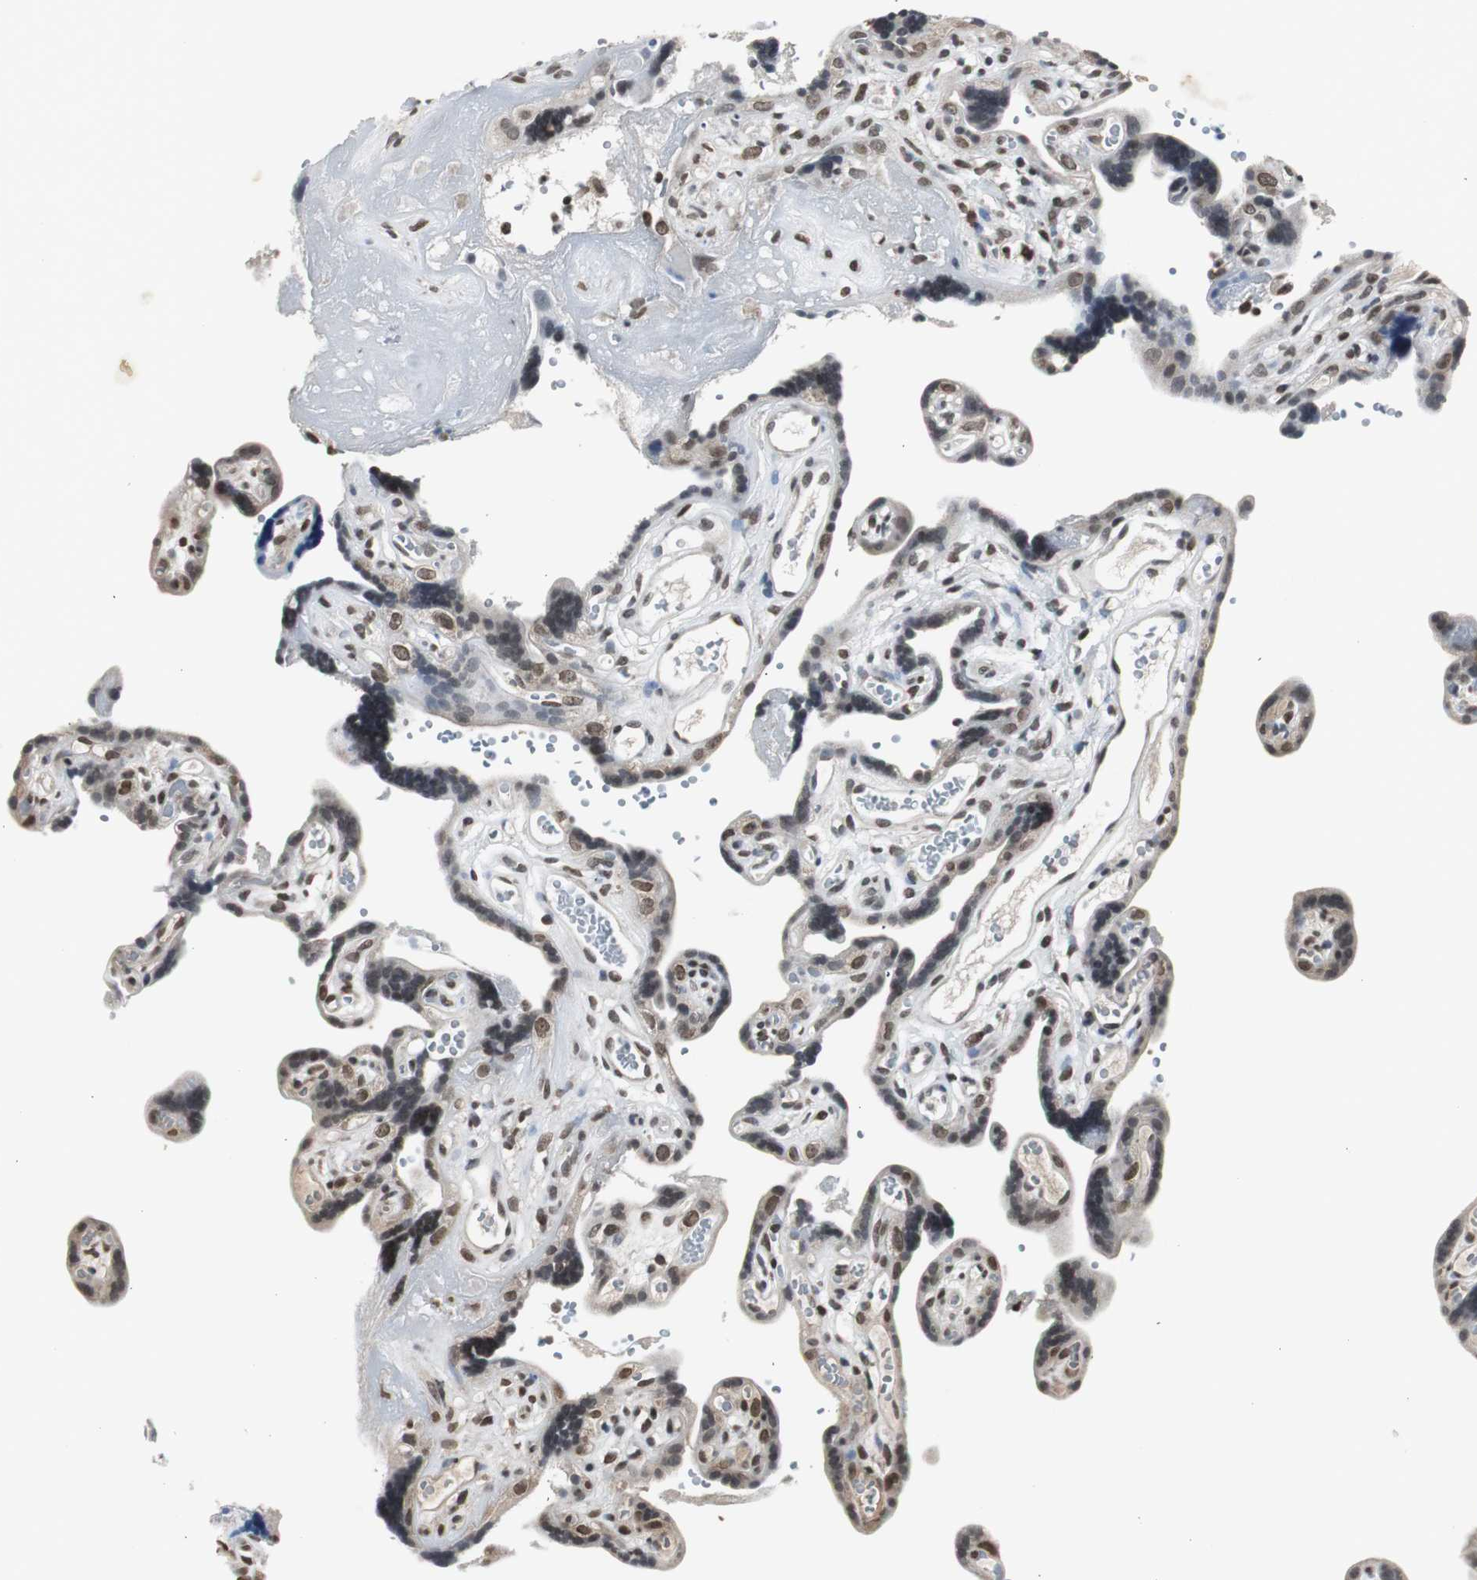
{"staining": {"intensity": "moderate", "quantity": ">75%", "location": "nuclear"}, "tissue": "placenta", "cell_type": "Decidual cells", "image_type": "normal", "snomed": [{"axis": "morphology", "description": "Normal tissue, NOS"}, {"axis": "topography", "description": "Placenta"}], "caption": "Brown immunohistochemical staining in benign human placenta shows moderate nuclear expression in about >75% of decidual cells.", "gene": "MPG", "patient": {"sex": "female", "age": 30}}